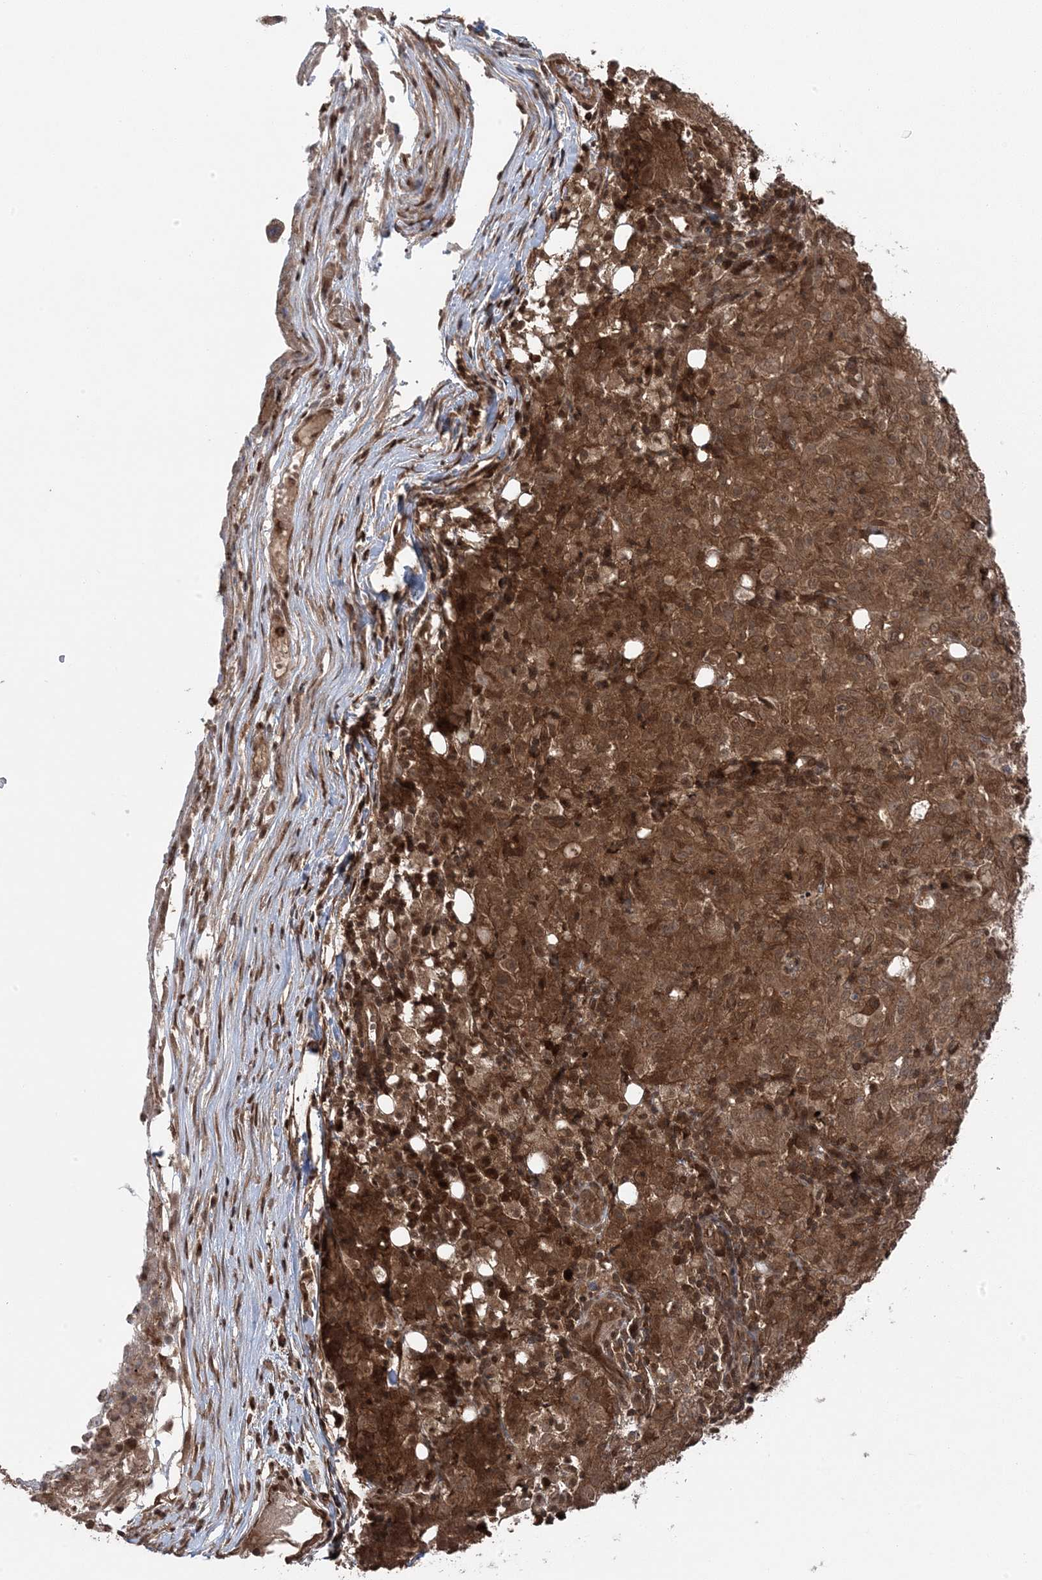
{"staining": {"intensity": "strong", "quantity": ">75%", "location": "cytoplasmic/membranous"}, "tissue": "ovarian cancer", "cell_type": "Tumor cells", "image_type": "cancer", "snomed": [{"axis": "morphology", "description": "Carcinoma, endometroid"}, {"axis": "topography", "description": "Ovary"}], "caption": "Tumor cells display high levels of strong cytoplasmic/membranous positivity in approximately >75% of cells in human ovarian endometroid carcinoma.", "gene": "MAPK1IP1L", "patient": {"sex": "female", "age": 42}}